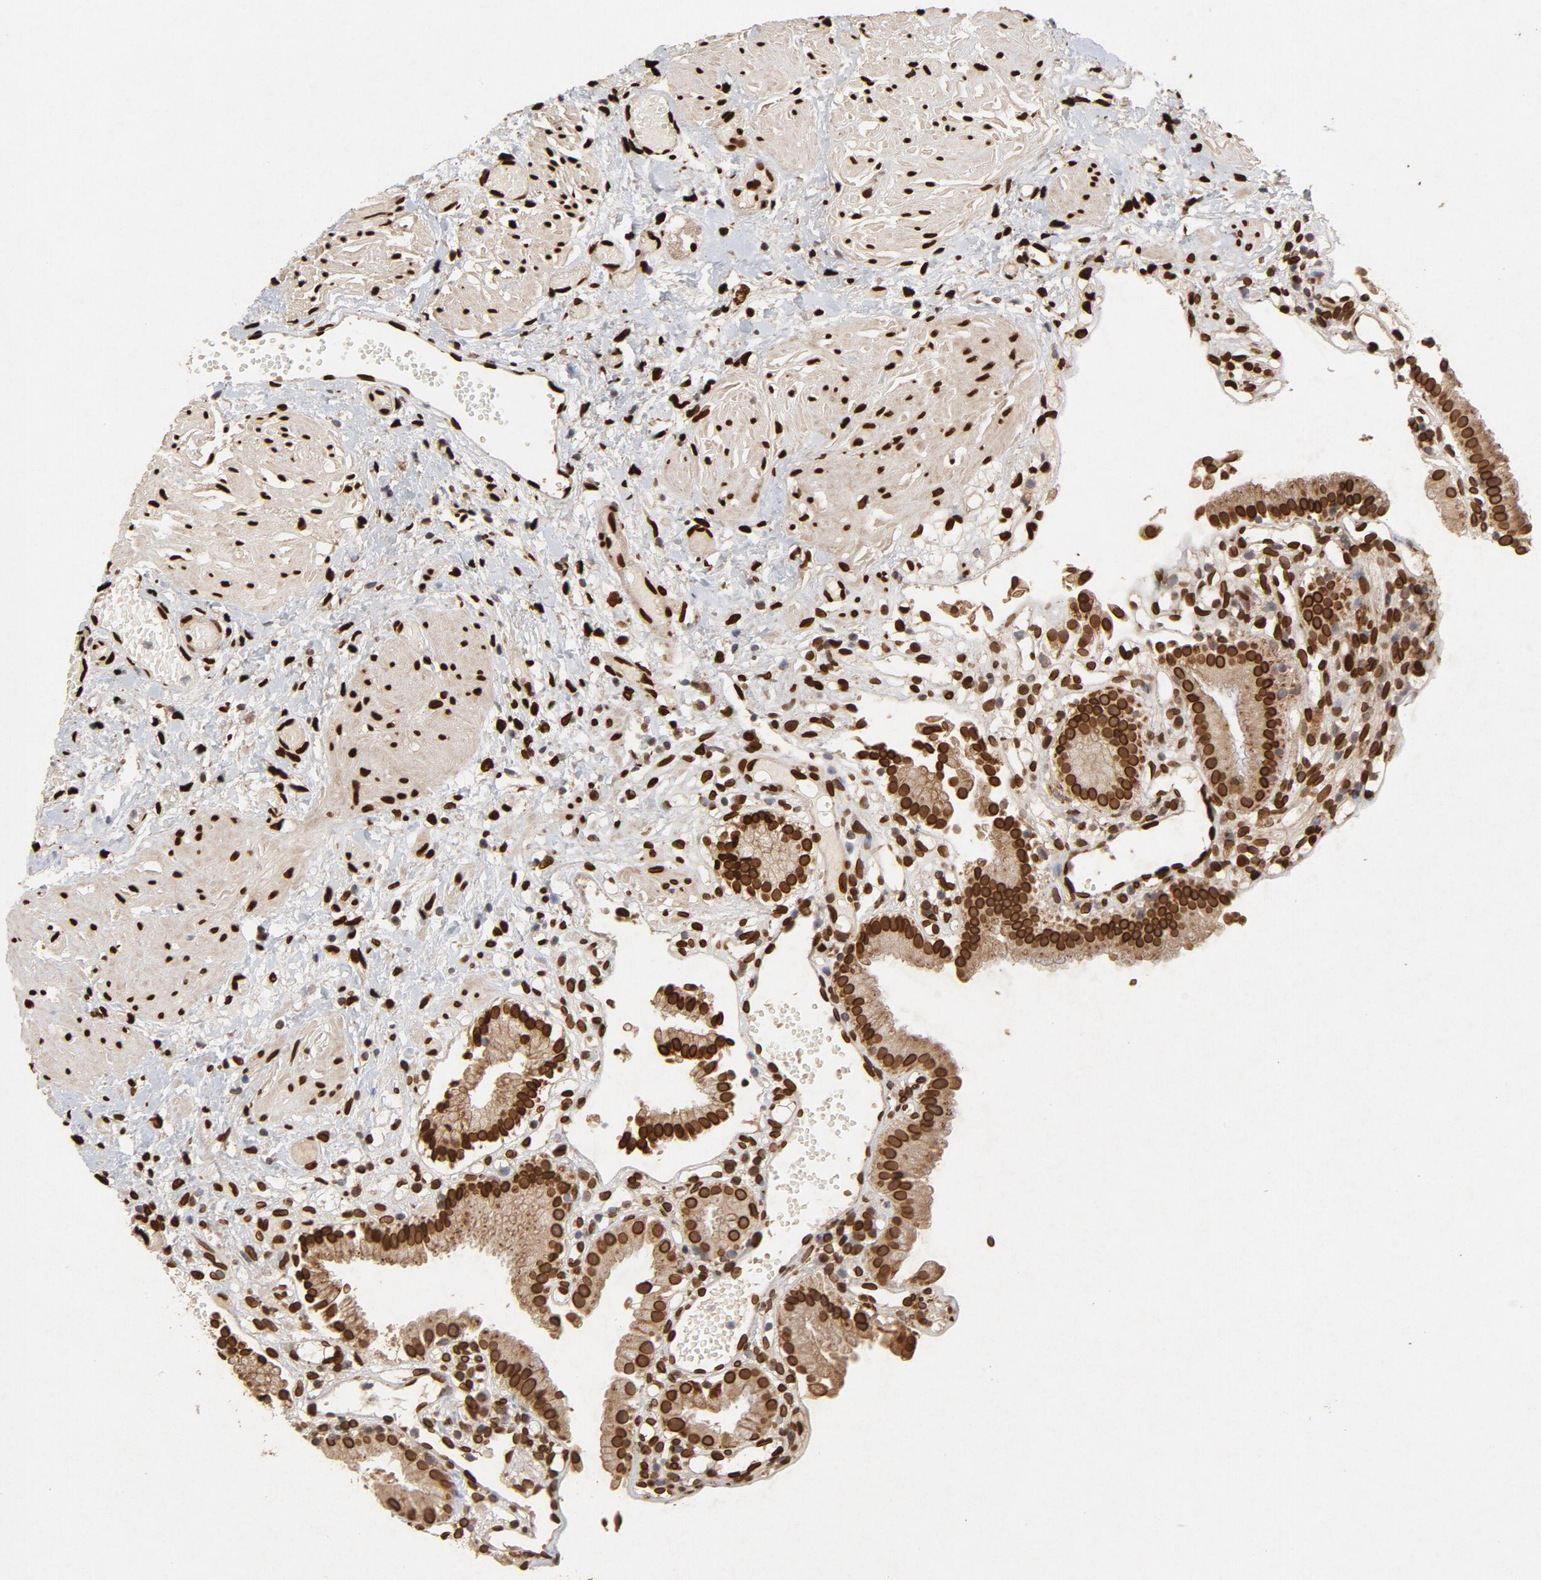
{"staining": {"intensity": "strong", "quantity": ">75%", "location": "cytoplasmic/membranous,nuclear"}, "tissue": "gallbladder", "cell_type": "Glandular cells", "image_type": "normal", "snomed": [{"axis": "morphology", "description": "Normal tissue, NOS"}, {"axis": "topography", "description": "Gallbladder"}], "caption": "Benign gallbladder was stained to show a protein in brown. There is high levels of strong cytoplasmic/membranous,nuclear staining in about >75% of glandular cells. Immunohistochemistry stains the protein in brown and the nuclei are stained blue.", "gene": "LMNA", "patient": {"sex": "male", "age": 65}}